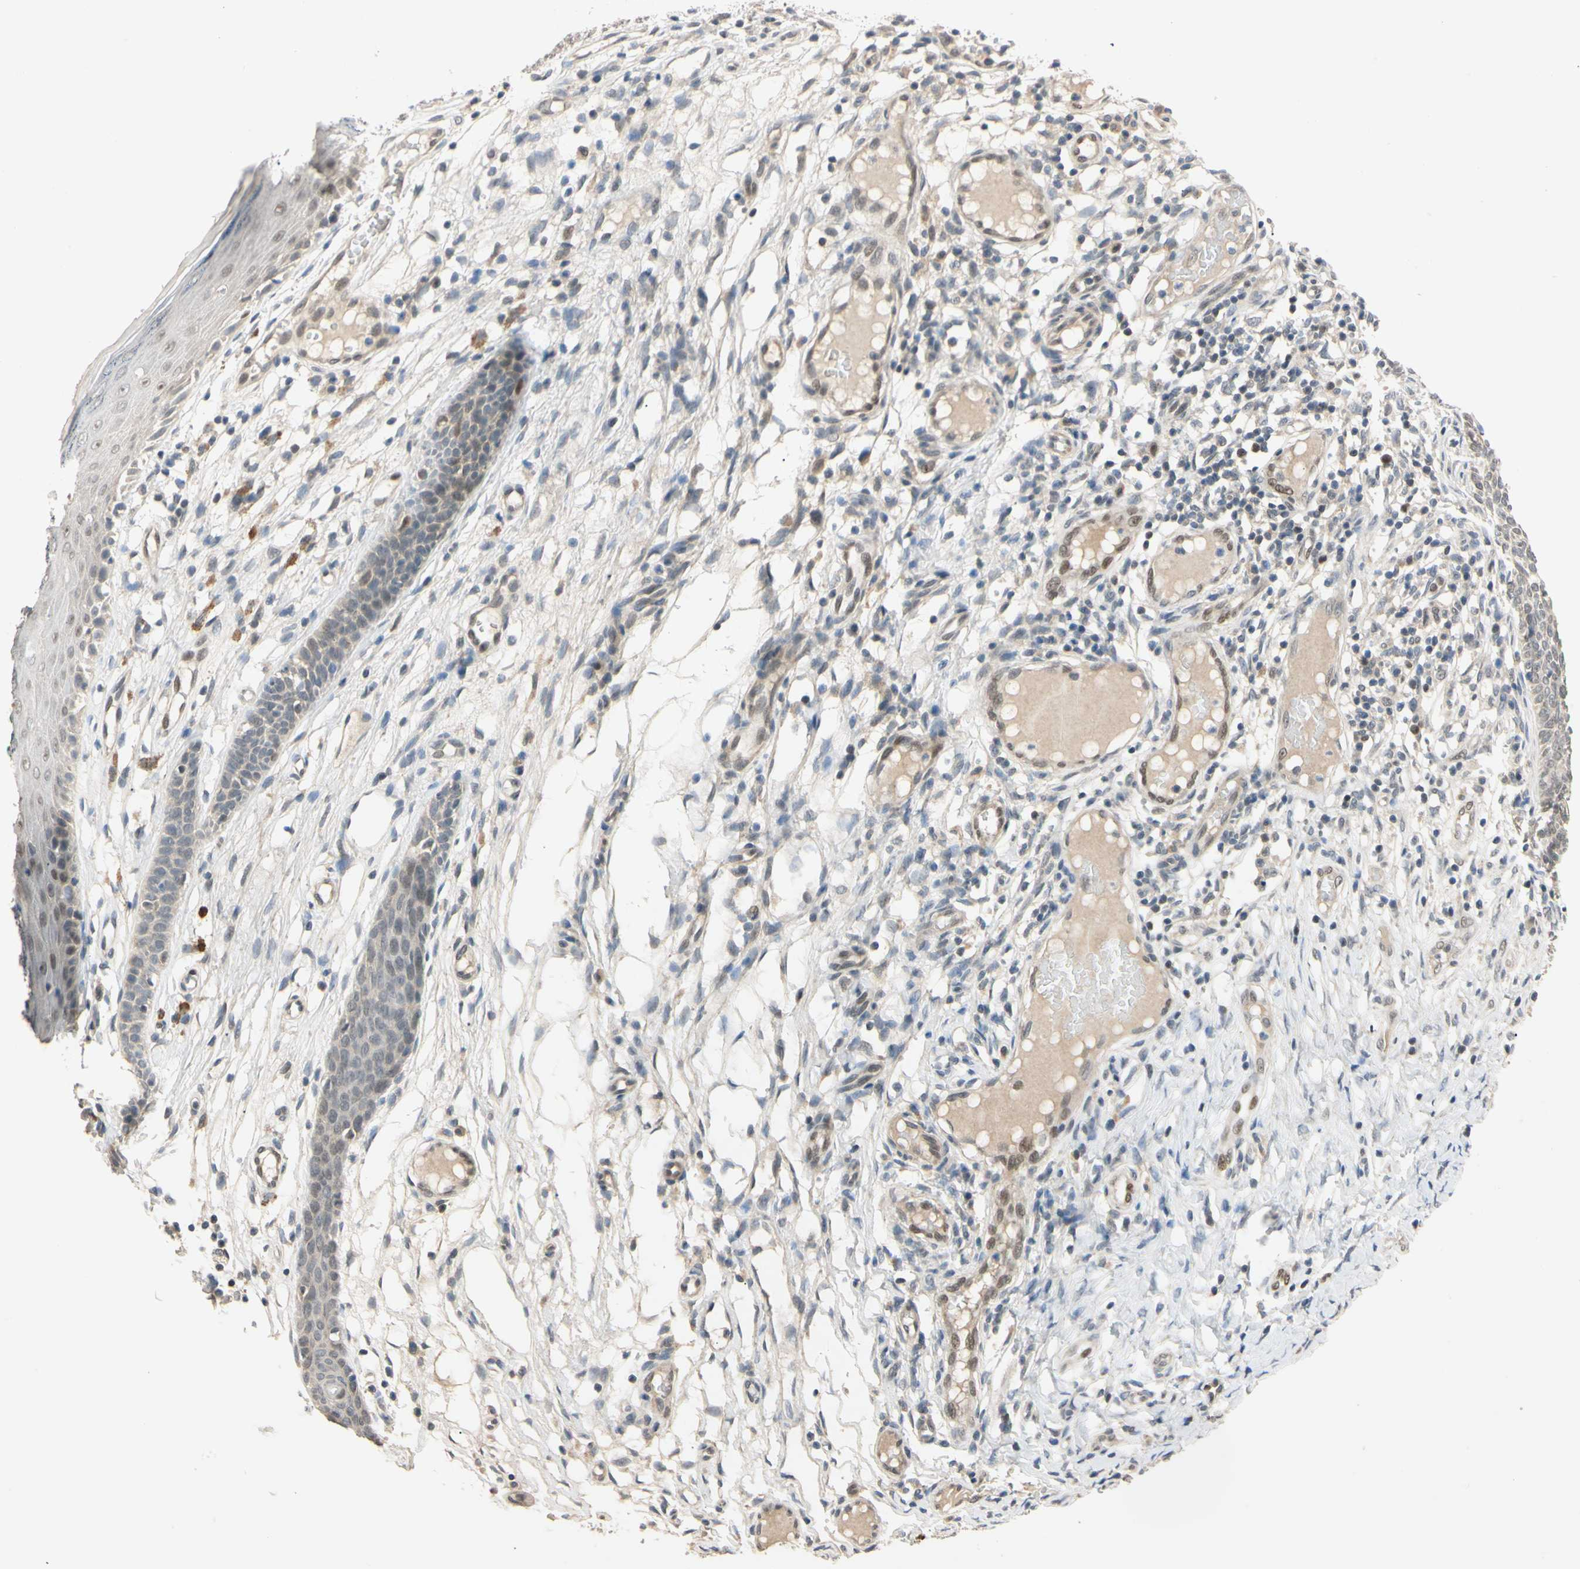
{"staining": {"intensity": "weak", "quantity": "25%-75%", "location": "cytoplasmic/membranous,nuclear"}, "tissue": "skin cancer", "cell_type": "Tumor cells", "image_type": "cancer", "snomed": [{"axis": "morphology", "description": "Normal tissue, NOS"}, {"axis": "morphology", "description": "Basal cell carcinoma"}, {"axis": "topography", "description": "Skin"}], "caption": "Approximately 25%-75% of tumor cells in skin cancer (basal cell carcinoma) exhibit weak cytoplasmic/membranous and nuclear protein expression as visualized by brown immunohistochemical staining.", "gene": "RIOX2", "patient": {"sex": "male", "age": 87}}